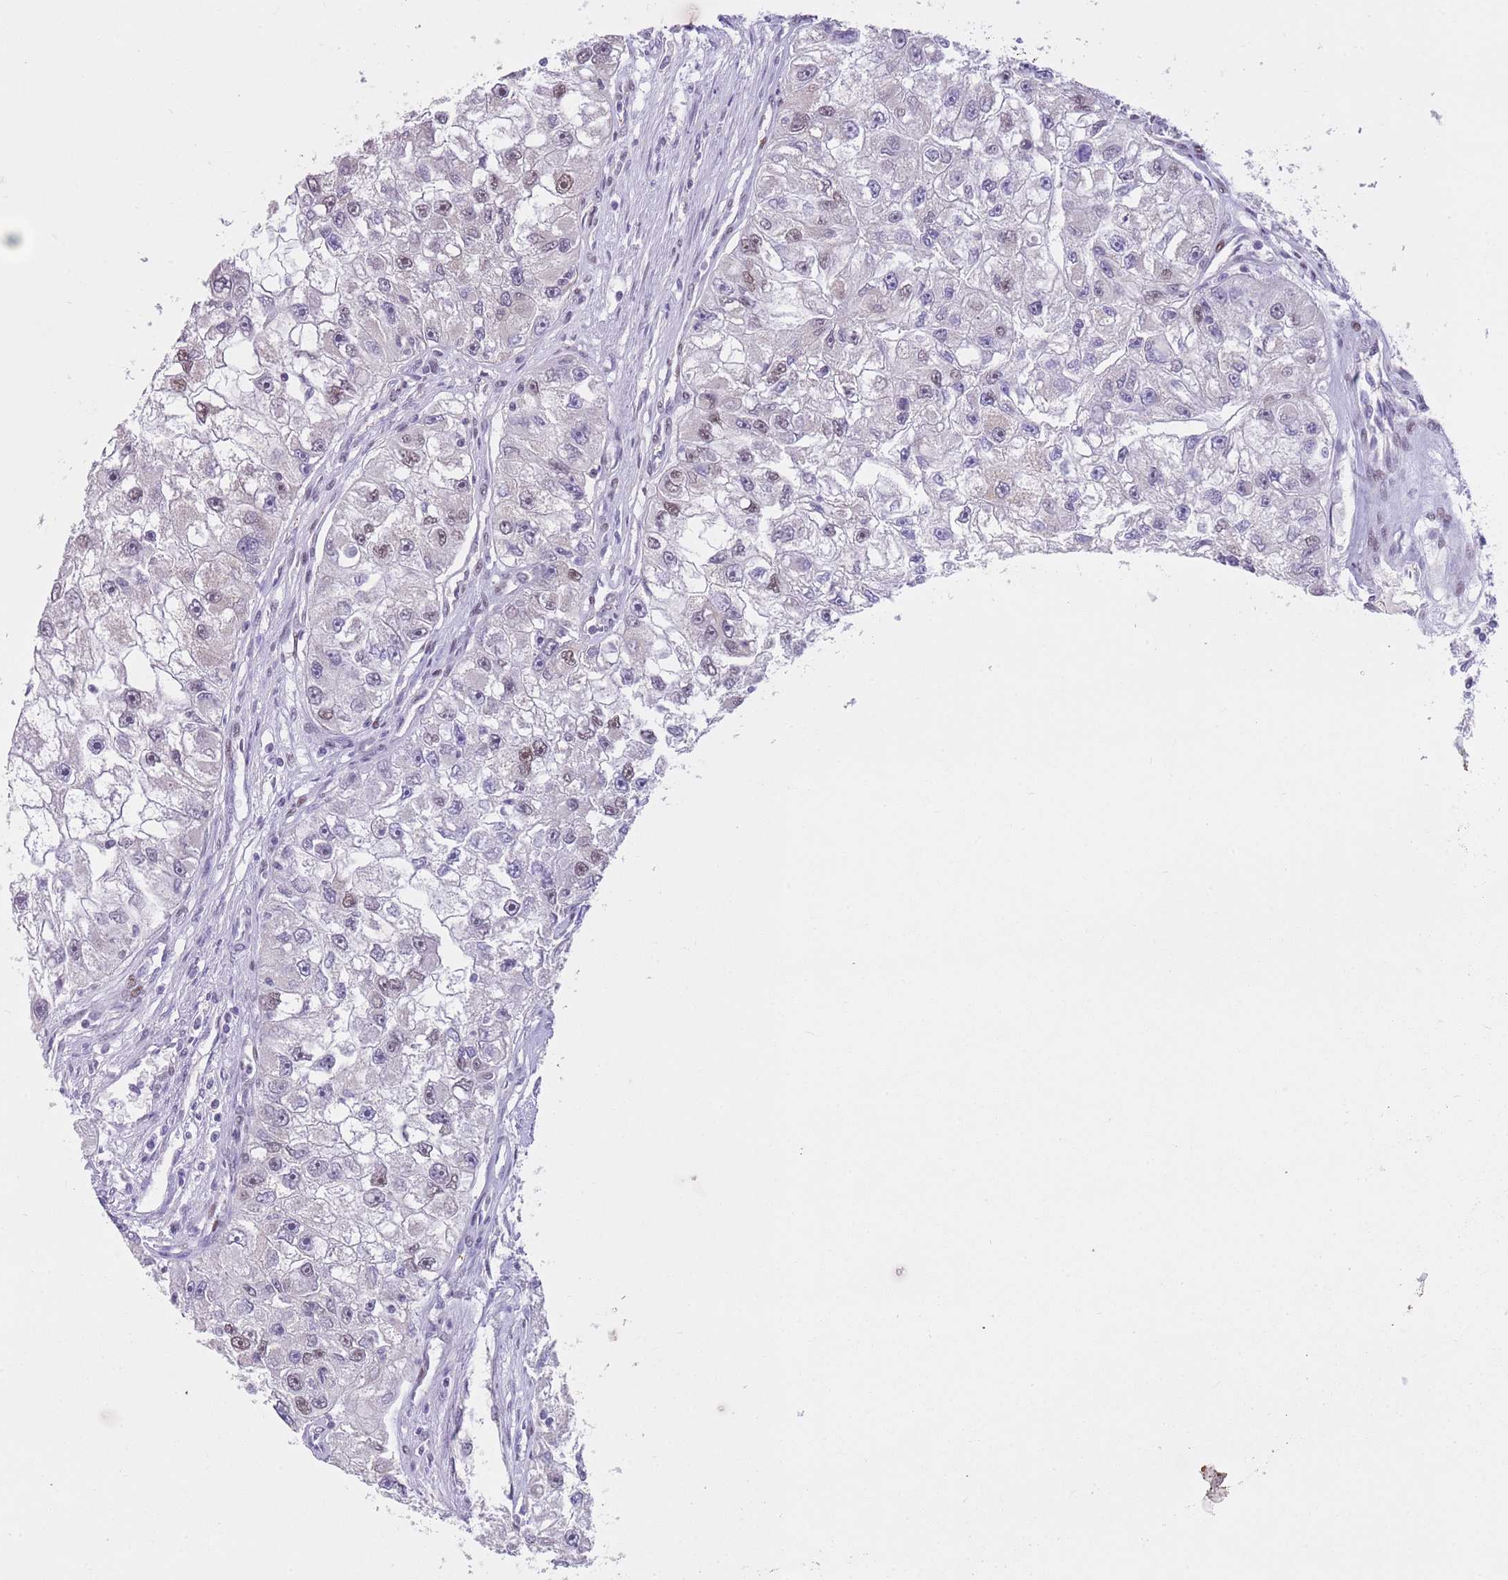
{"staining": {"intensity": "weak", "quantity": "<25%", "location": "nuclear"}, "tissue": "renal cancer", "cell_type": "Tumor cells", "image_type": "cancer", "snomed": [{"axis": "morphology", "description": "Adenocarcinoma, NOS"}, {"axis": "topography", "description": "Kidney"}], "caption": "Human renal cancer stained for a protein using immunohistochemistry reveals no staining in tumor cells.", "gene": "RFX1", "patient": {"sex": "male", "age": 63}}